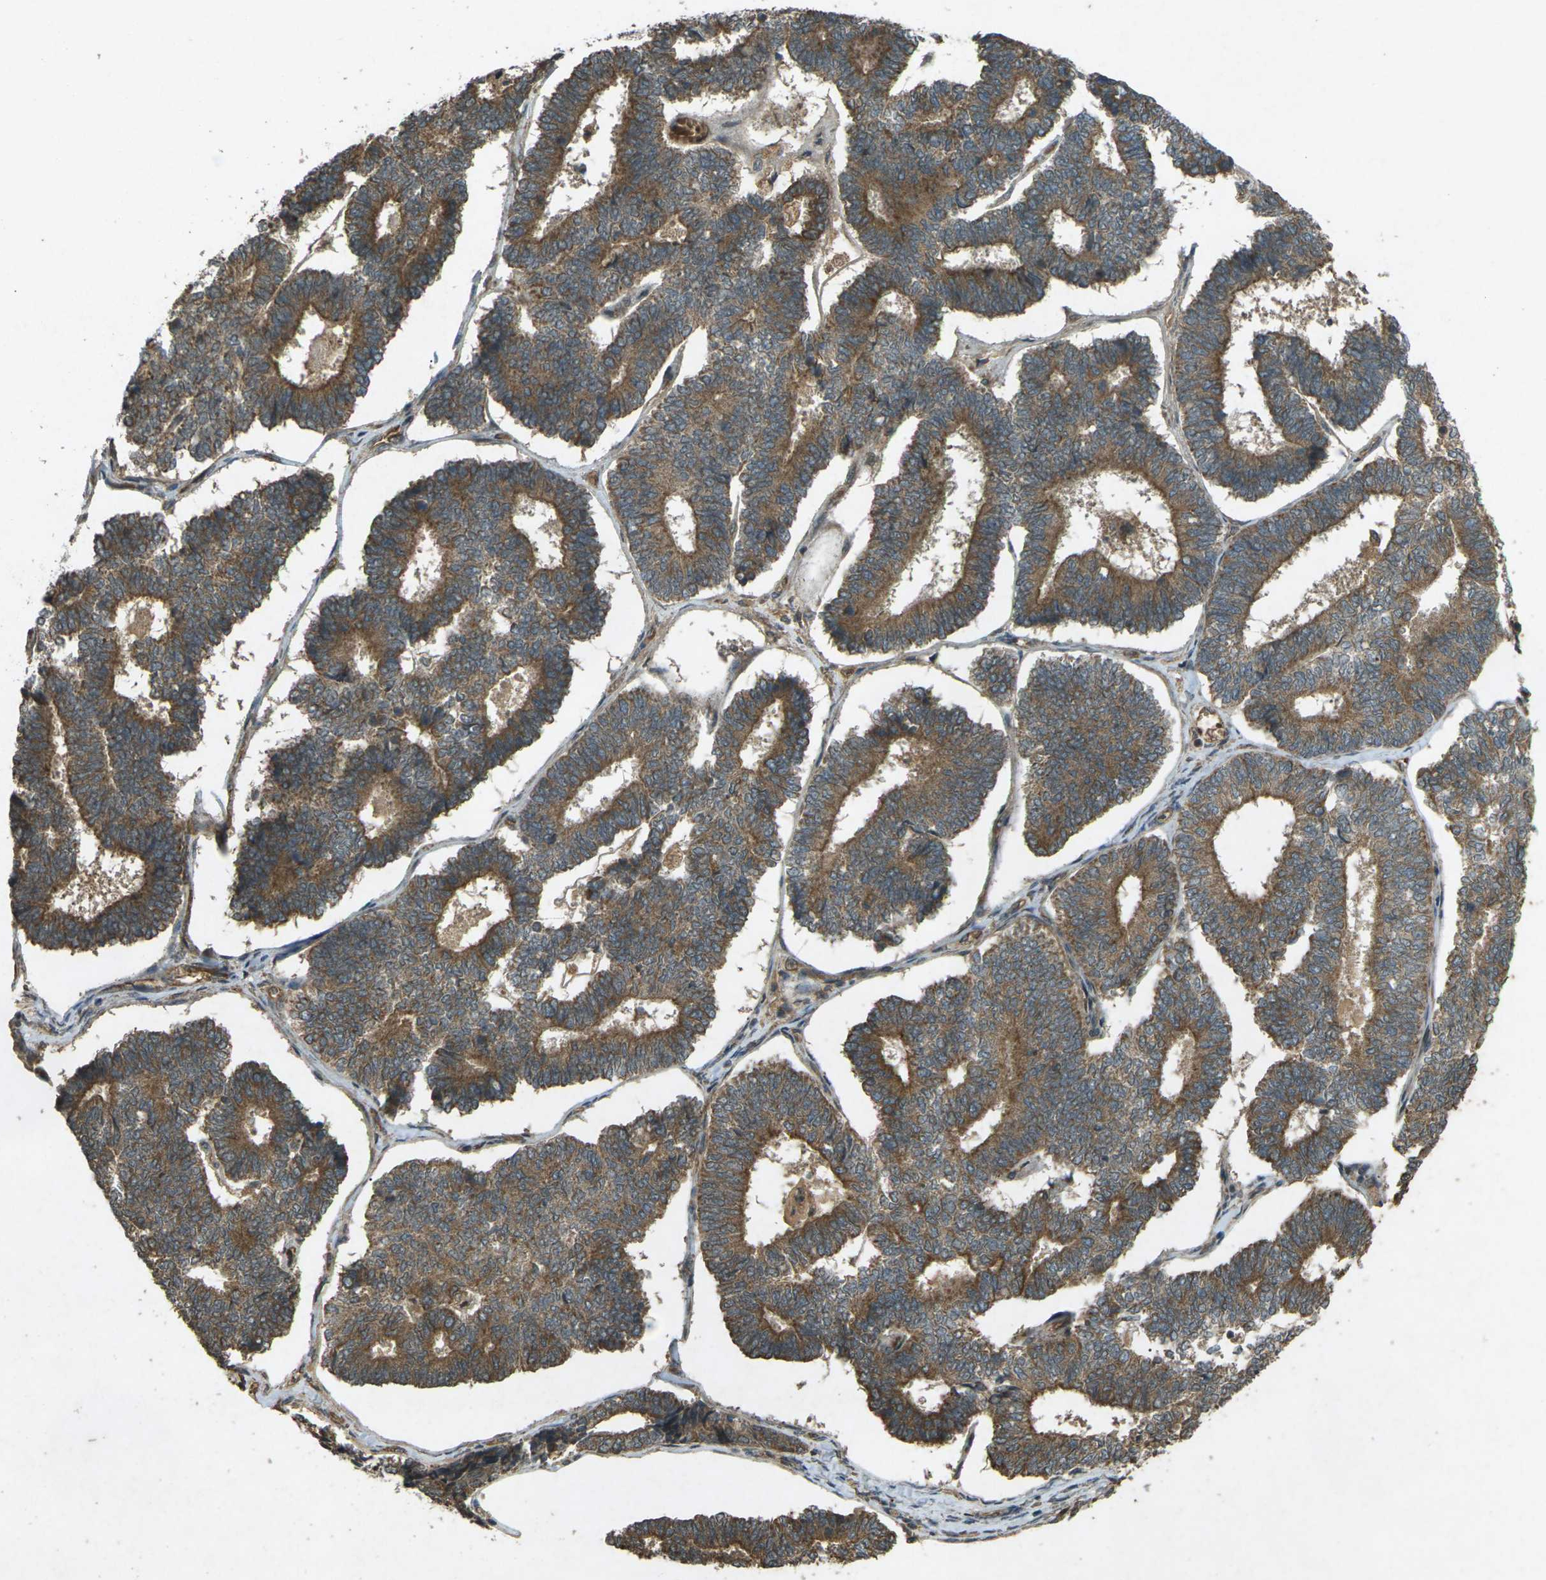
{"staining": {"intensity": "moderate", "quantity": ">75%", "location": "cytoplasmic/membranous"}, "tissue": "endometrial cancer", "cell_type": "Tumor cells", "image_type": "cancer", "snomed": [{"axis": "morphology", "description": "Adenocarcinoma, NOS"}, {"axis": "topography", "description": "Endometrium"}], "caption": "Immunohistochemical staining of human endometrial adenocarcinoma reveals medium levels of moderate cytoplasmic/membranous positivity in approximately >75% of tumor cells.", "gene": "TAP1", "patient": {"sex": "female", "age": 70}}